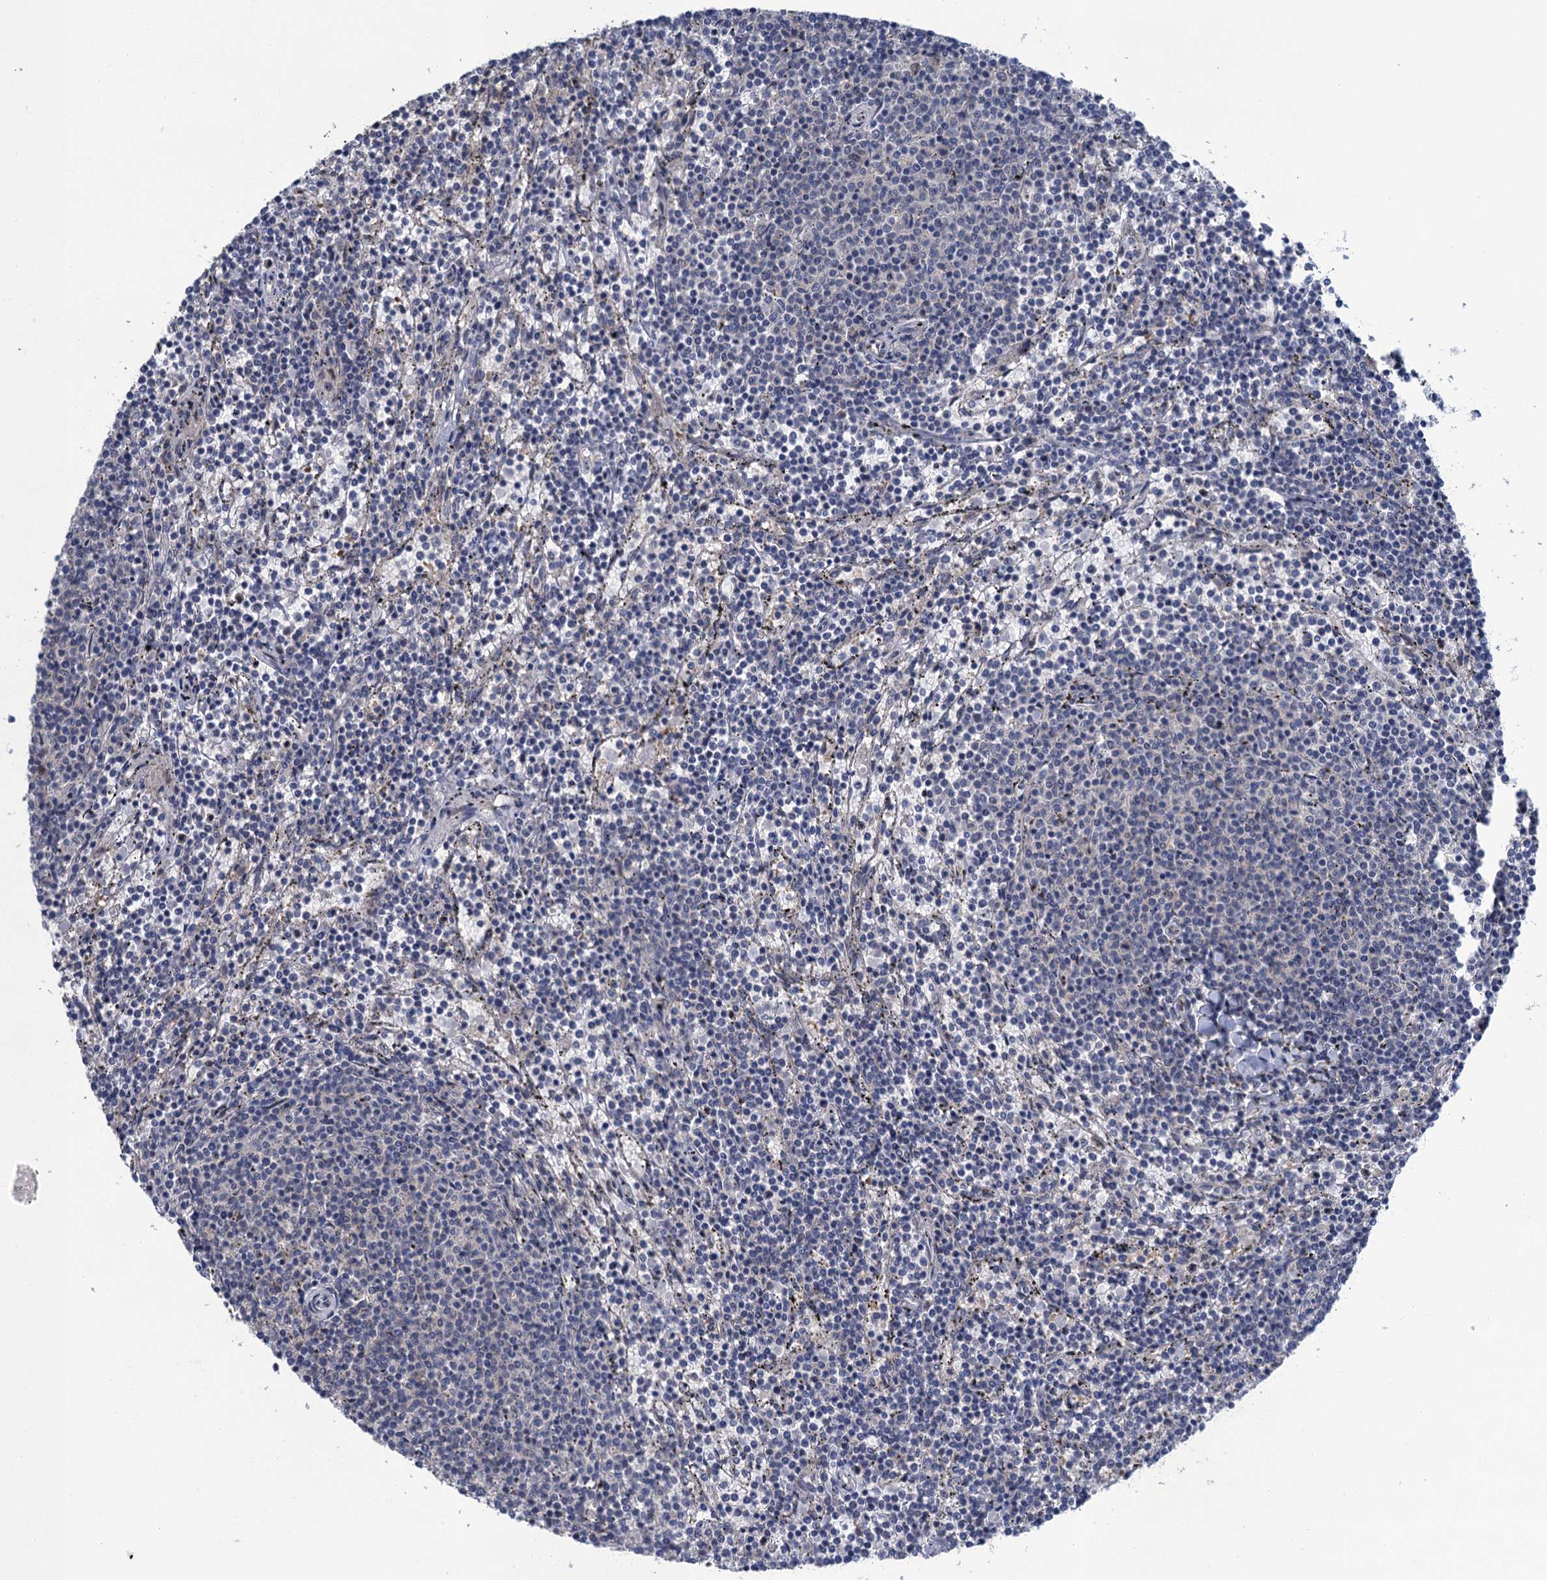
{"staining": {"intensity": "negative", "quantity": "none", "location": "none"}, "tissue": "lymphoma", "cell_type": "Tumor cells", "image_type": "cancer", "snomed": [{"axis": "morphology", "description": "Malignant lymphoma, non-Hodgkin's type, Low grade"}, {"axis": "topography", "description": "Spleen"}], "caption": "A high-resolution histopathology image shows immunohistochemistry (IHC) staining of malignant lymphoma, non-Hodgkin's type (low-grade), which reveals no significant positivity in tumor cells.", "gene": "MRFAP1", "patient": {"sex": "female", "age": 50}}